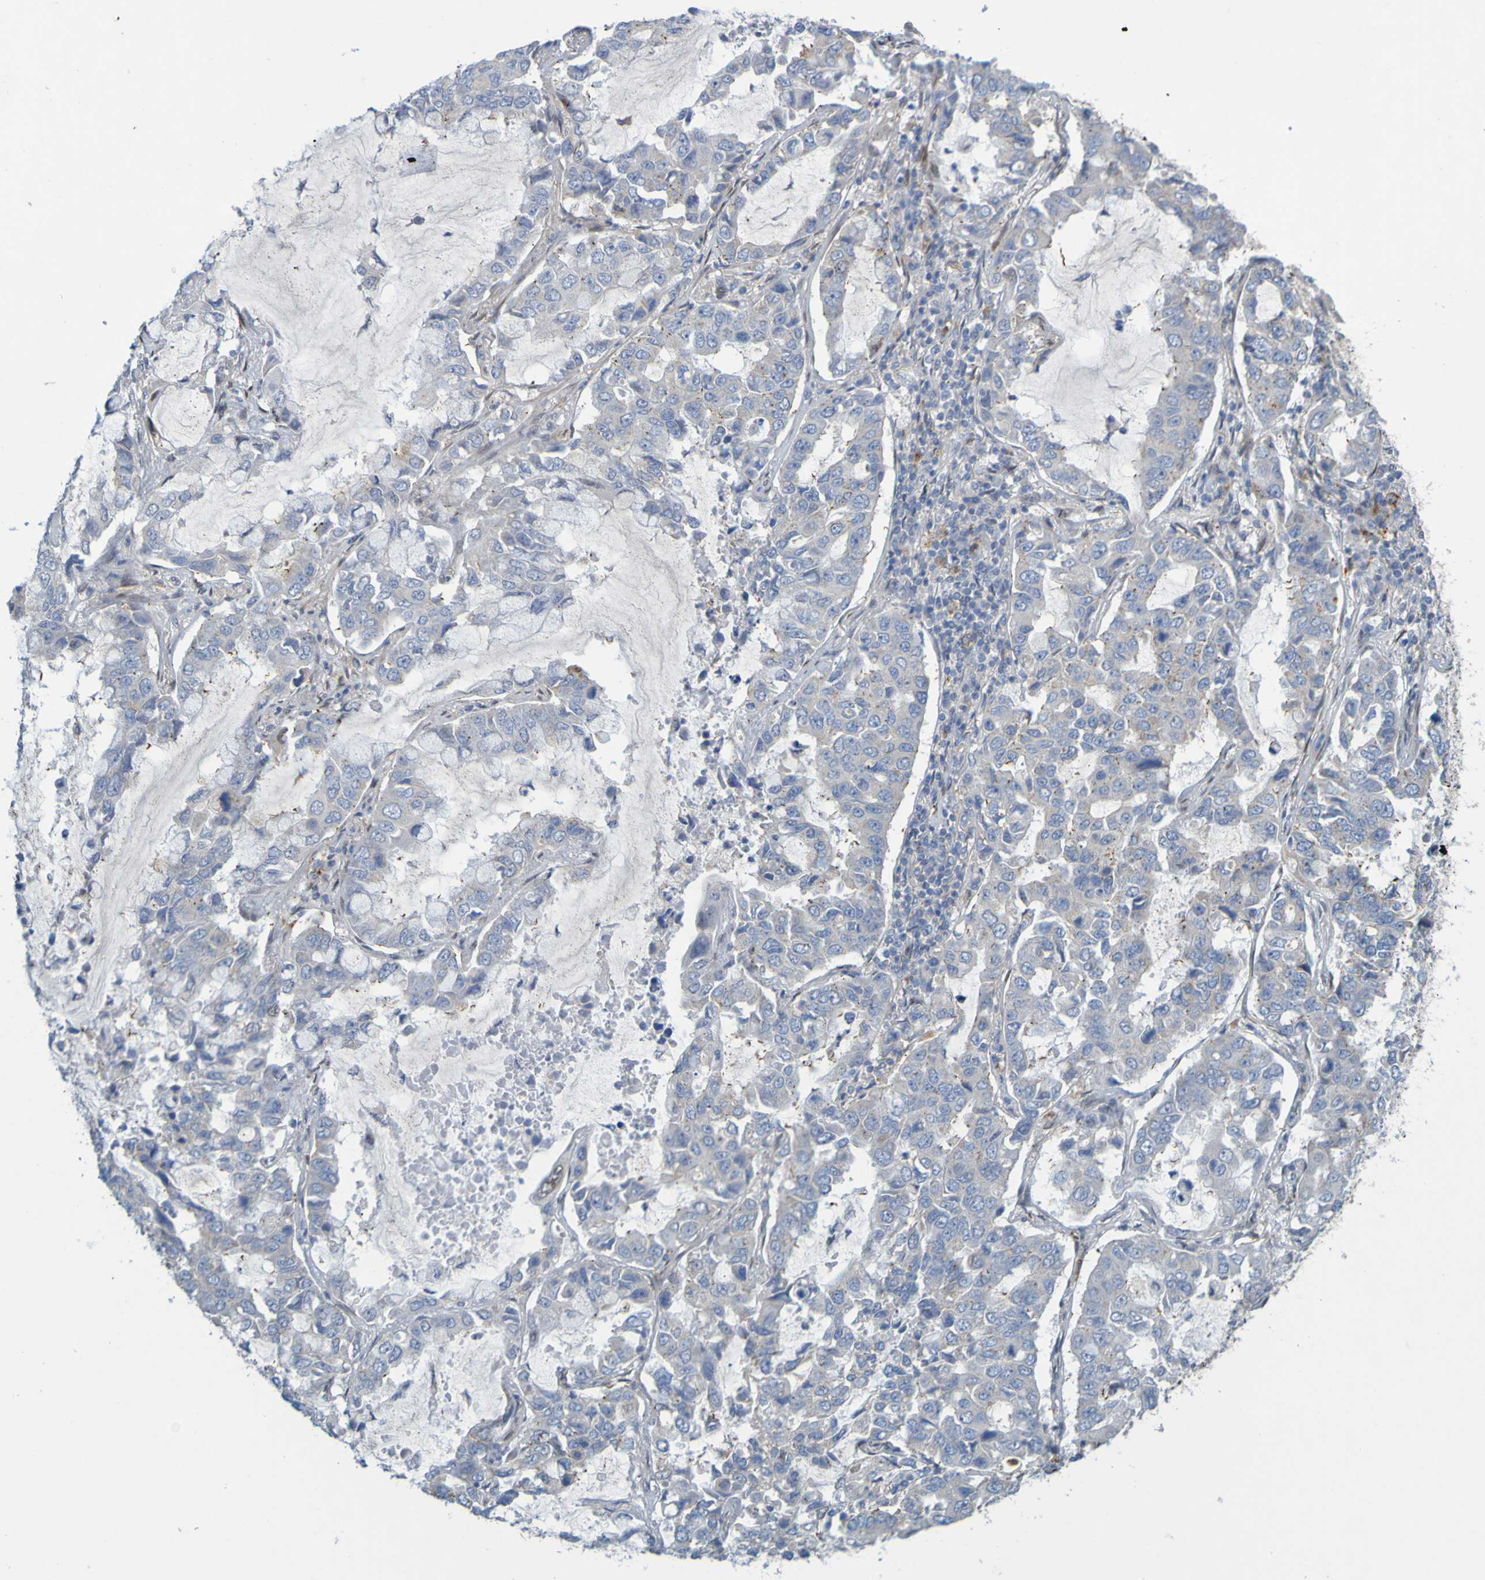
{"staining": {"intensity": "negative", "quantity": "none", "location": "none"}, "tissue": "lung cancer", "cell_type": "Tumor cells", "image_type": "cancer", "snomed": [{"axis": "morphology", "description": "Adenocarcinoma, NOS"}, {"axis": "topography", "description": "Lung"}], "caption": "Lung cancer (adenocarcinoma) was stained to show a protein in brown. There is no significant expression in tumor cells.", "gene": "MAG", "patient": {"sex": "male", "age": 64}}